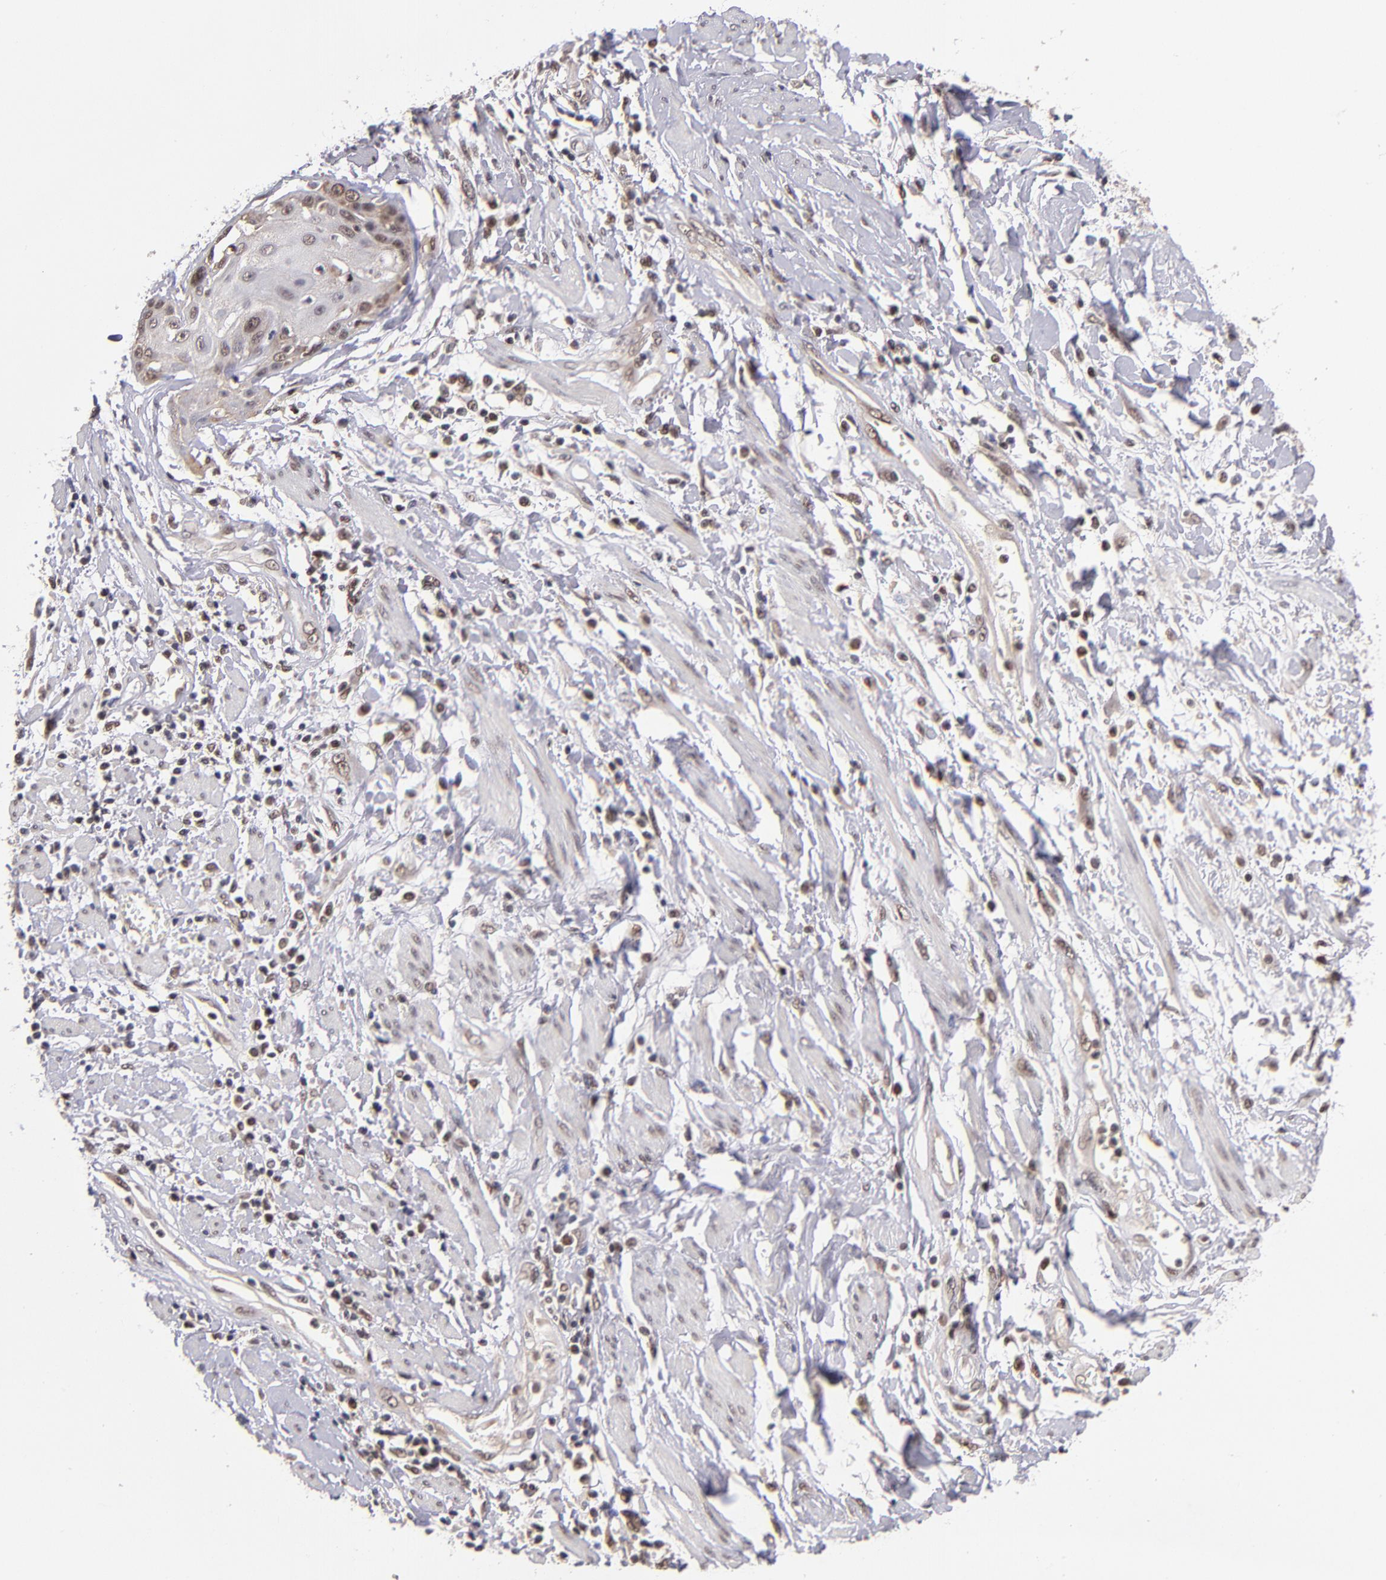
{"staining": {"intensity": "moderate", "quantity": ">75%", "location": "nuclear"}, "tissue": "cervical cancer", "cell_type": "Tumor cells", "image_type": "cancer", "snomed": [{"axis": "morphology", "description": "Squamous cell carcinoma, NOS"}, {"axis": "topography", "description": "Cervix"}], "caption": "Immunohistochemistry (IHC) of human cervical squamous cell carcinoma exhibits medium levels of moderate nuclear positivity in approximately >75% of tumor cells. (DAB IHC with brightfield microscopy, high magnification).", "gene": "EP300", "patient": {"sex": "female", "age": 57}}